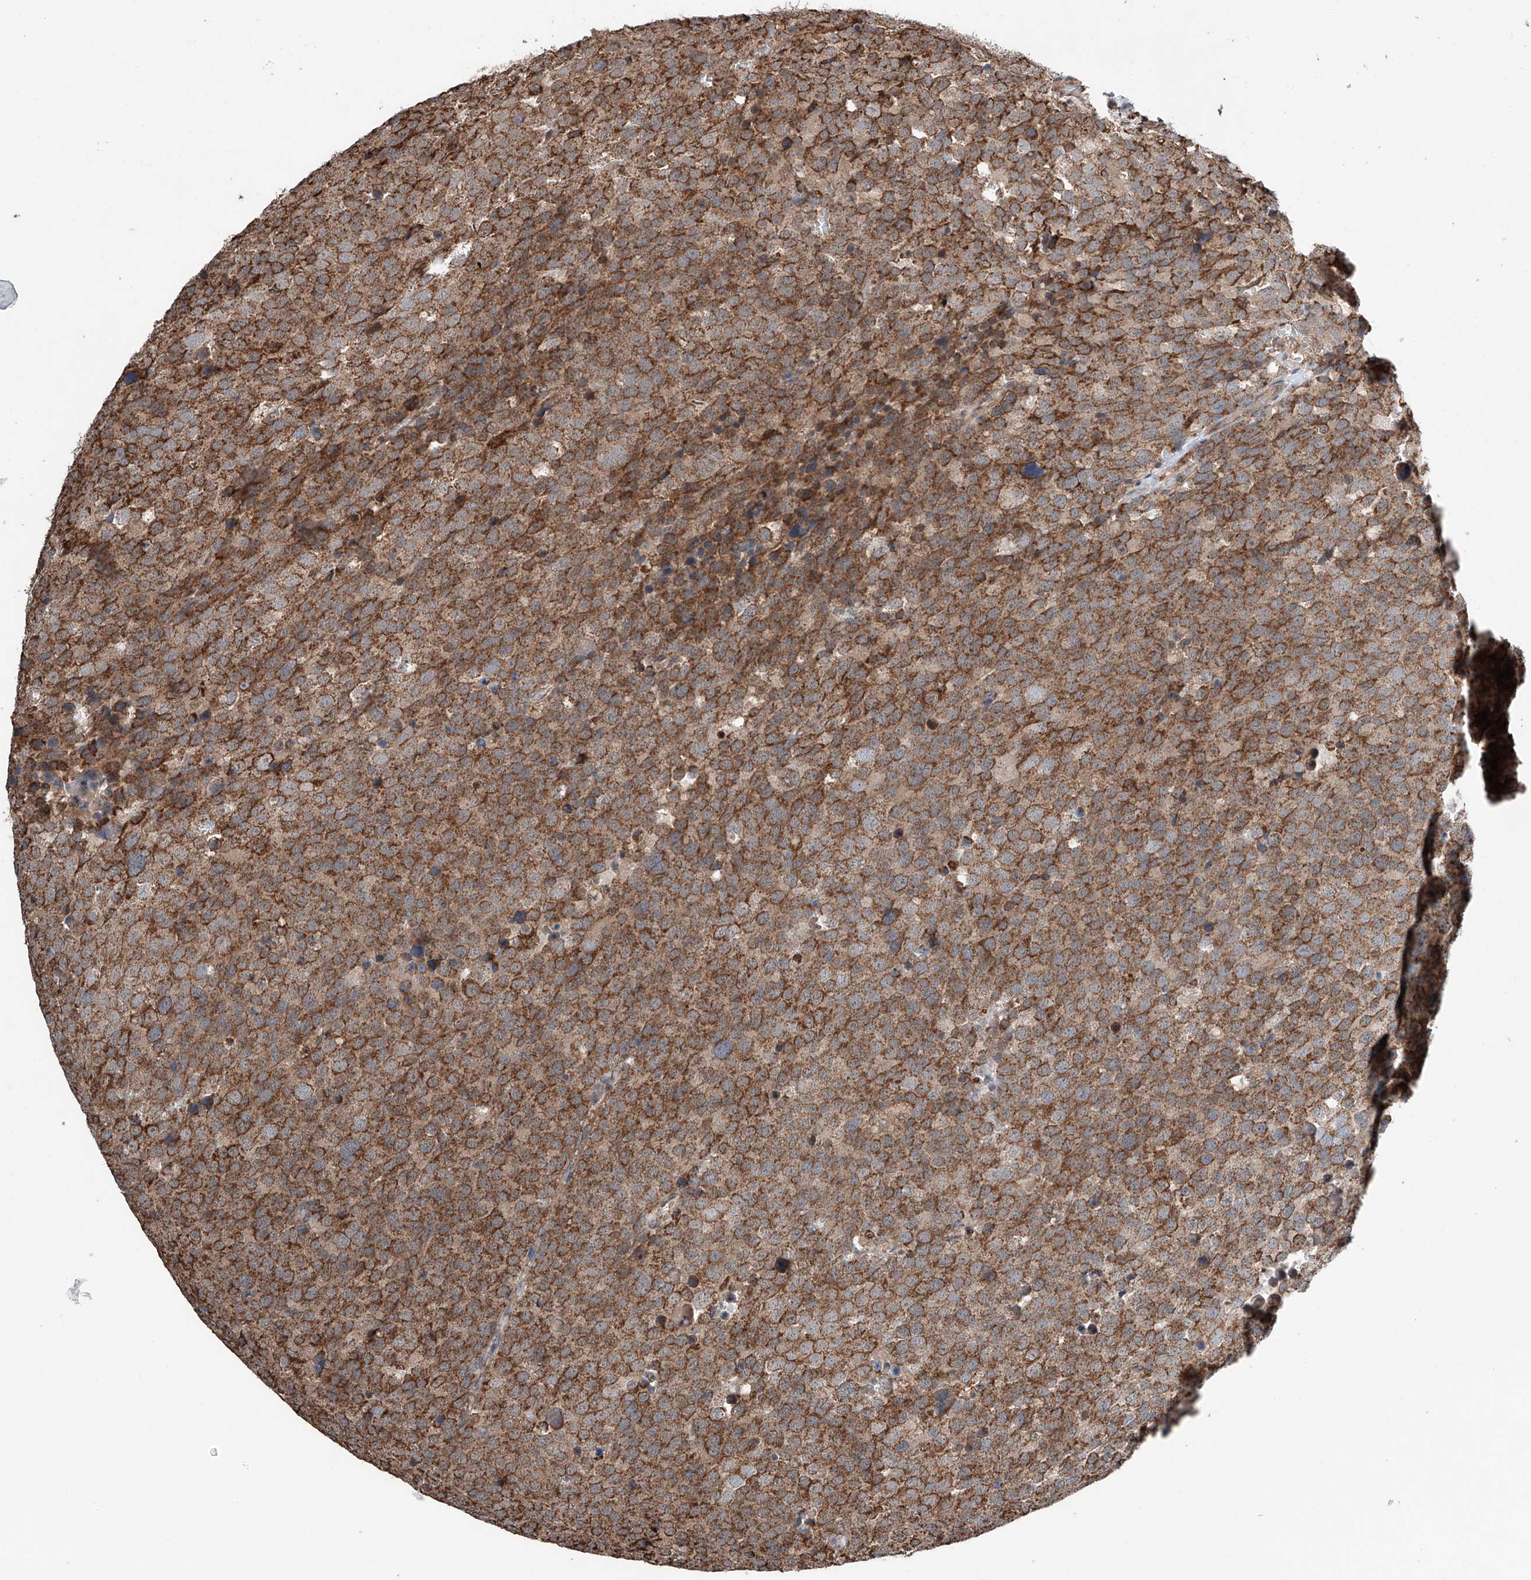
{"staining": {"intensity": "strong", "quantity": ">75%", "location": "cytoplasmic/membranous"}, "tissue": "testis cancer", "cell_type": "Tumor cells", "image_type": "cancer", "snomed": [{"axis": "morphology", "description": "Seminoma, NOS"}, {"axis": "topography", "description": "Testis"}], "caption": "DAB (3,3'-diaminobenzidine) immunohistochemical staining of human testis cancer reveals strong cytoplasmic/membranous protein expression in approximately >75% of tumor cells. (DAB = brown stain, brightfield microscopy at high magnification).", "gene": "ZNF445", "patient": {"sex": "male", "age": 71}}